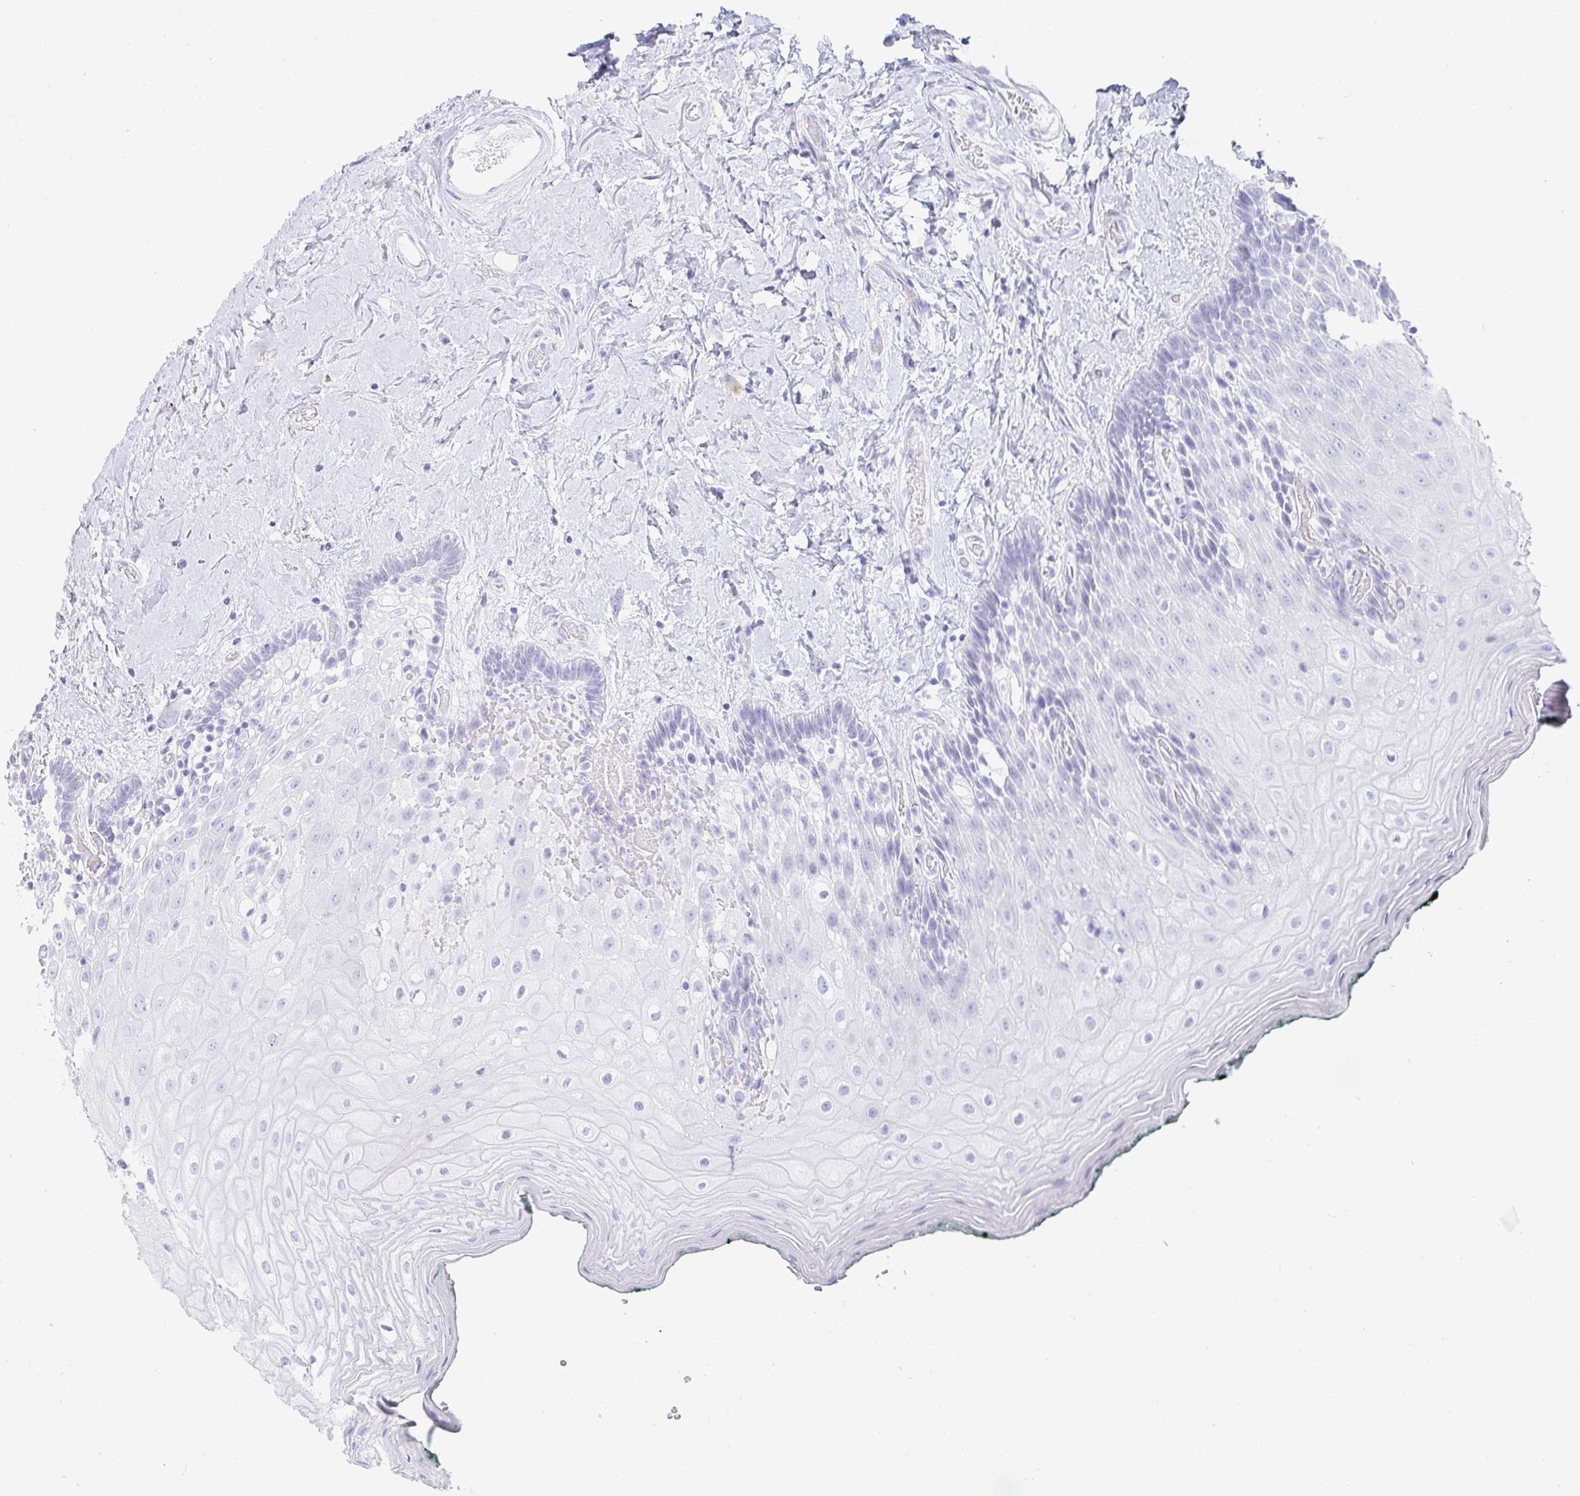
{"staining": {"intensity": "negative", "quantity": "none", "location": "none"}, "tissue": "oral mucosa", "cell_type": "Squamous epithelial cells", "image_type": "normal", "snomed": [{"axis": "morphology", "description": "Normal tissue, NOS"}, {"axis": "morphology", "description": "Squamous cell carcinoma, NOS"}, {"axis": "topography", "description": "Oral tissue"}, {"axis": "topography", "description": "Head-Neck"}], "caption": "High power microscopy photomicrograph of an IHC histopathology image of unremarkable oral mucosa, revealing no significant staining in squamous epithelial cells.", "gene": "PRND", "patient": {"sex": "male", "age": 64}}